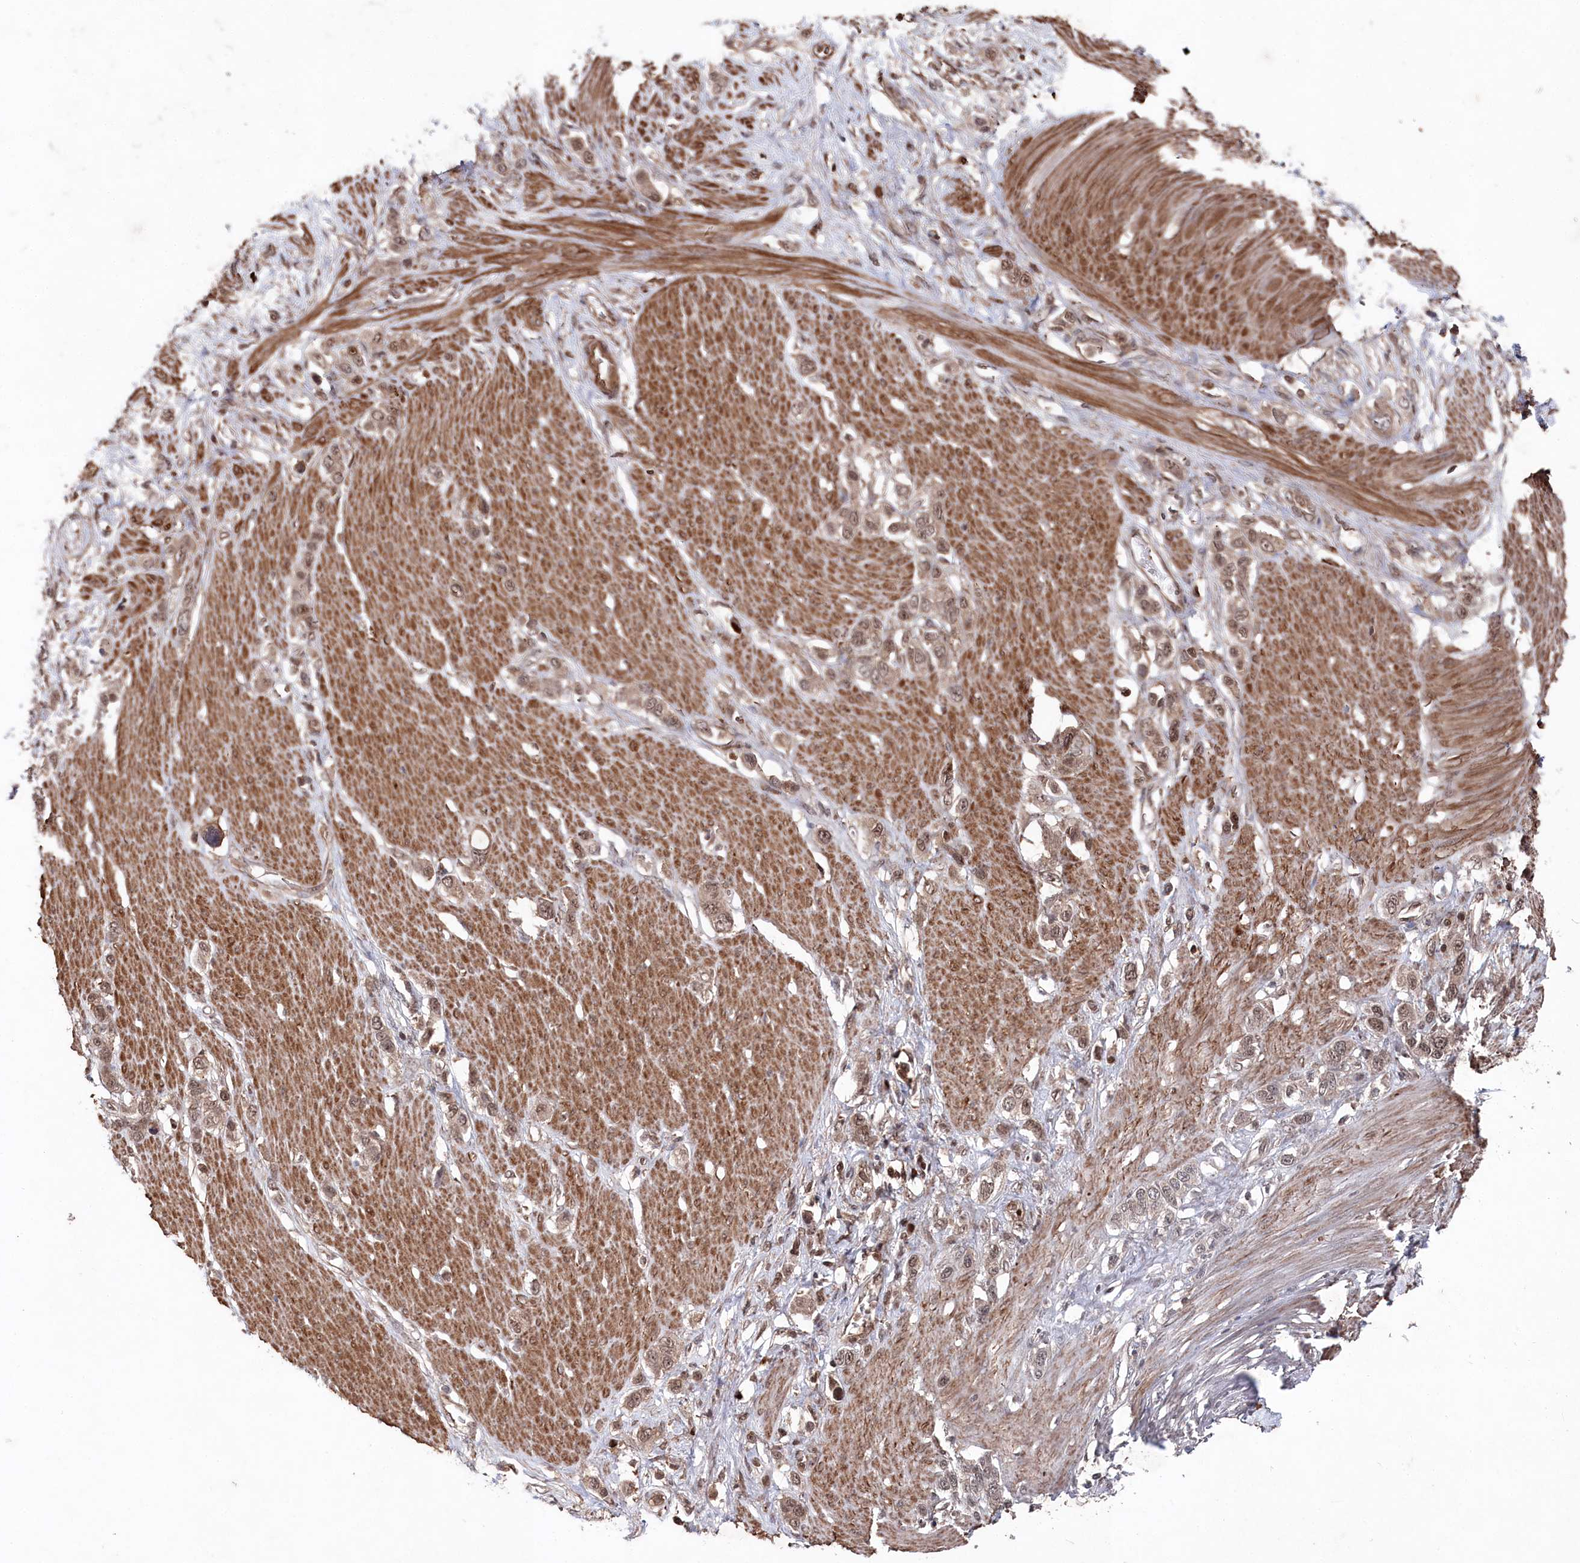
{"staining": {"intensity": "weak", "quantity": ">75%", "location": "nuclear"}, "tissue": "stomach cancer", "cell_type": "Tumor cells", "image_type": "cancer", "snomed": [{"axis": "morphology", "description": "Adenocarcinoma, NOS"}, {"axis": "morphology", "description": "Adenocarcinoma, High grade"}, {"axis": "topography", "description": "Stomach, upper"}, {"axis": "topography", "description": "Stomach, lower"}], "caption": "IHC (DAB) staining of human stomach cancer (high-grade adenocarcinoma) shows weak nuclear protein positivity in approximately >75% of tumor cells. The protein is stained brown, and the nuclei are stained in blue (DAB (3,3'-diaminobenzidine) IHC with brightfield microscopy, high magnification).", "gene": "BORCS7", "patient": {"sex": "female", "age": 65}}